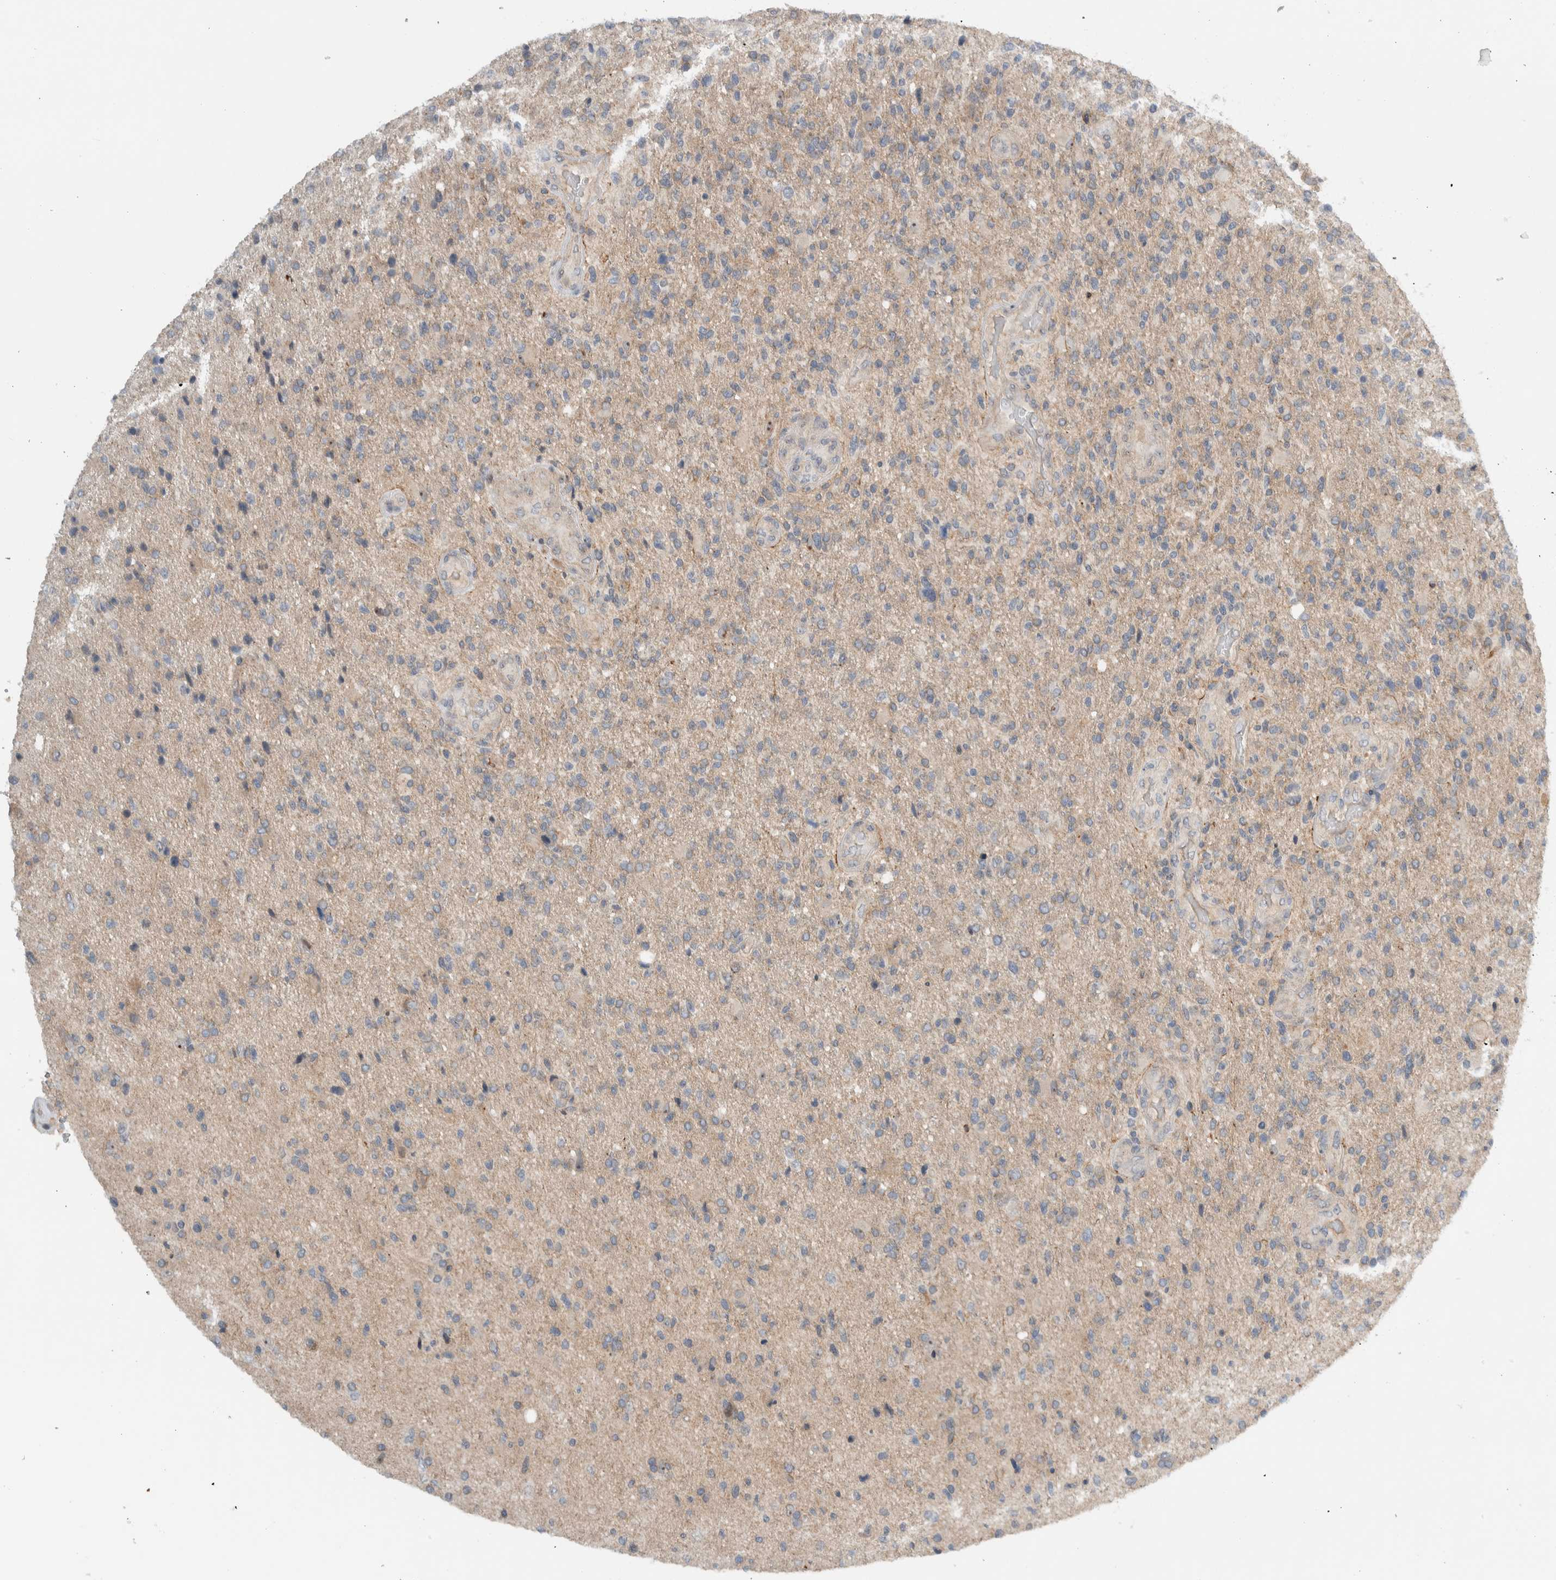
{"staining": {"intensity": "weak", "quantity": ">75%", "location": "cytoplasmic/membranous"}, "tissue": "glioma", "cell_type": "Tumor cells", "image_type": "cancer", "snomed": [{"axis": "morphology", "description": "Glioma, malignant, High grade"}, {"axis": "topography", "description": "Brain"}], "caption": "Immunohistochemistry (DAB (3,3'-diaminobenzidine)) staining of glioma displays weak cytoplasmic/membranous protein expression in approximately >75% of tumor cells.", "gene": "MPRIP", "patient": {"sex": "male", "age": 72}}